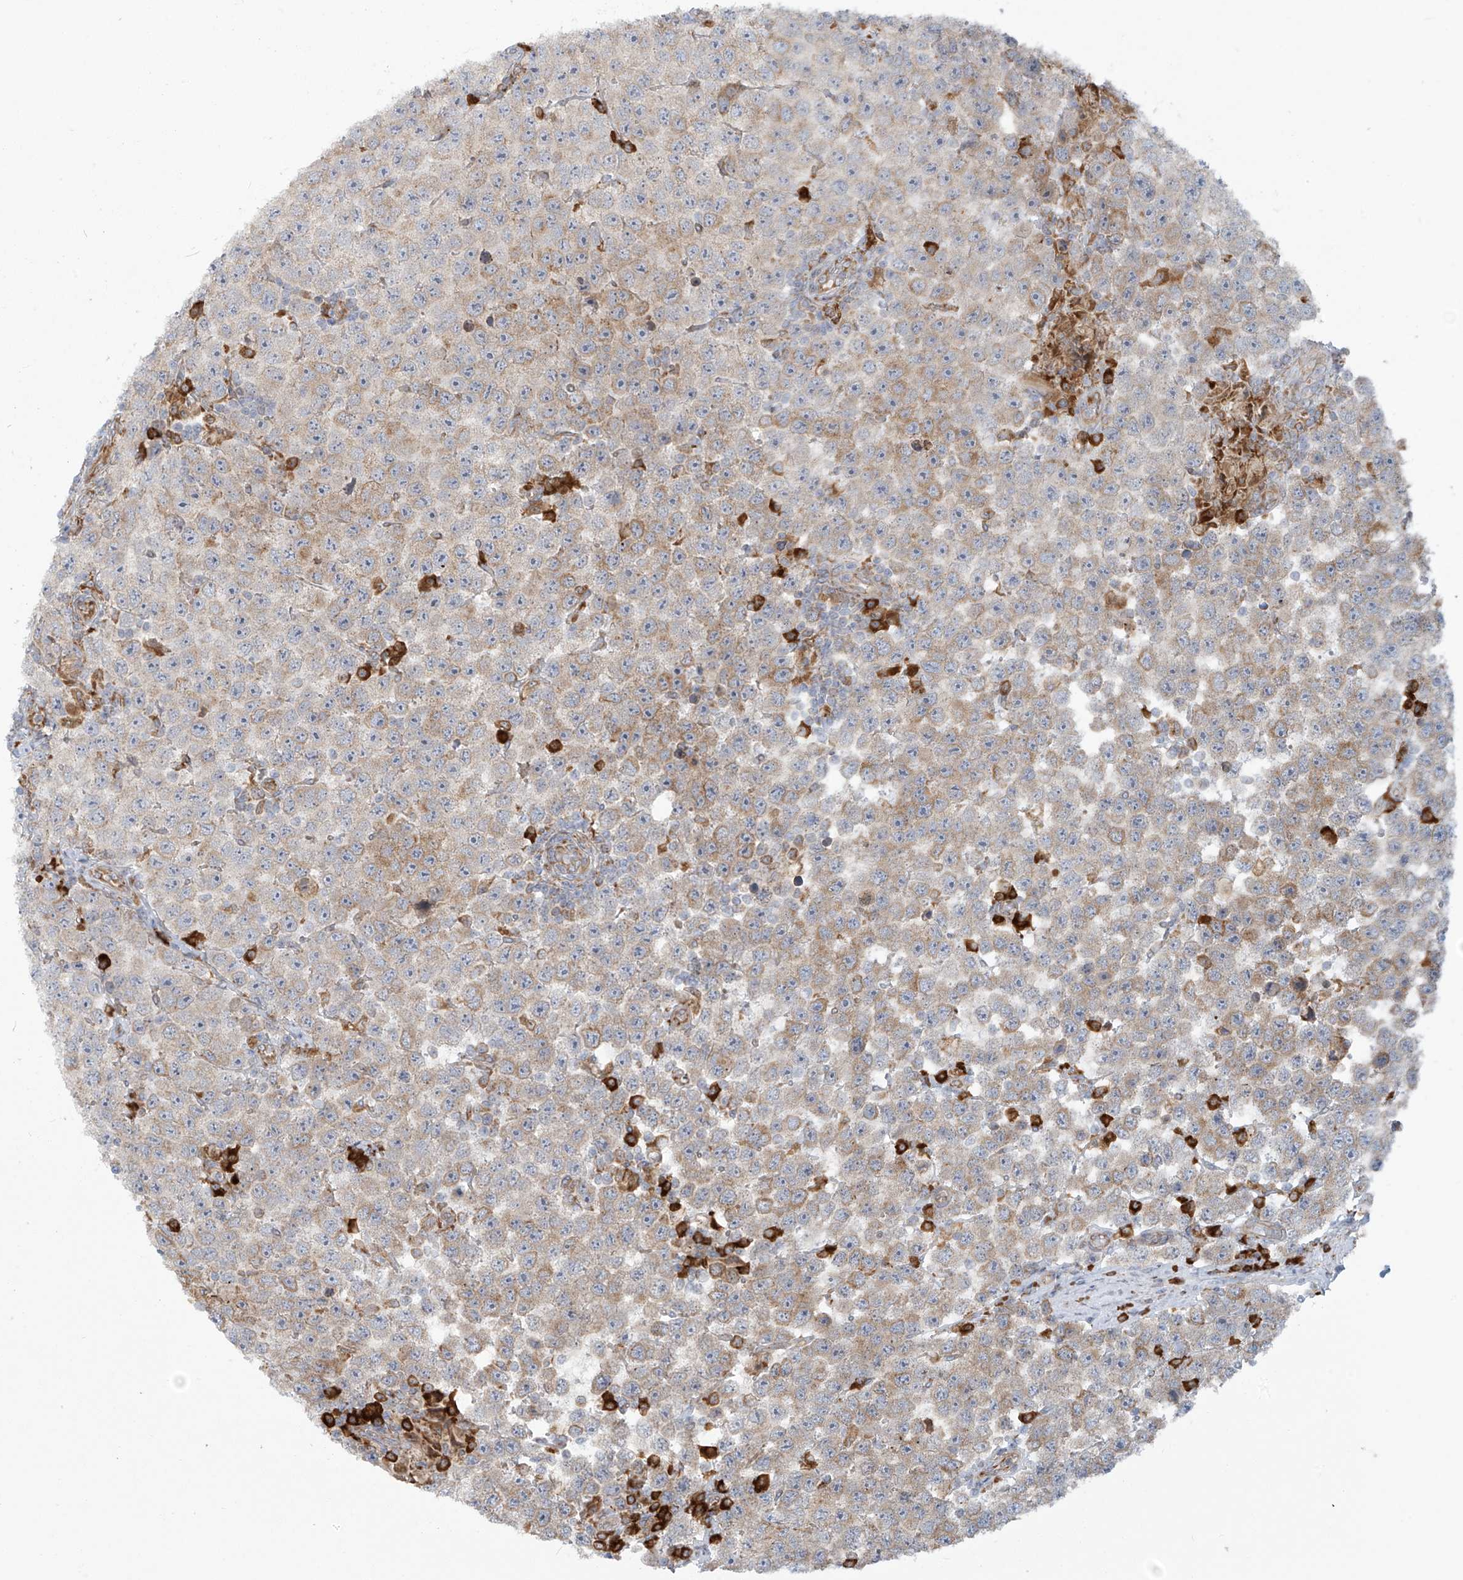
{"staining": {"intensity": "weak", "quantity": ">75%", "location": "cytoplasmic/membranous"}, "tissue": "testis cancer", "cell_type": "Tumor cells", "image_type": "cancer", "snomed": [{"axis": "morphology", "description": "Seminoma, NOS"}, {"axis": "topography", "description": "Testis"}], "caption": "A high-resolution micrograph shows immunohistochemistry staining of testis seminoma, which reveals weak cytoplasmic/membranous positivity in approximately >75% of tumor cells.", "gene": "KATNIP", "patient": {"sex": "male", "age": 28}}